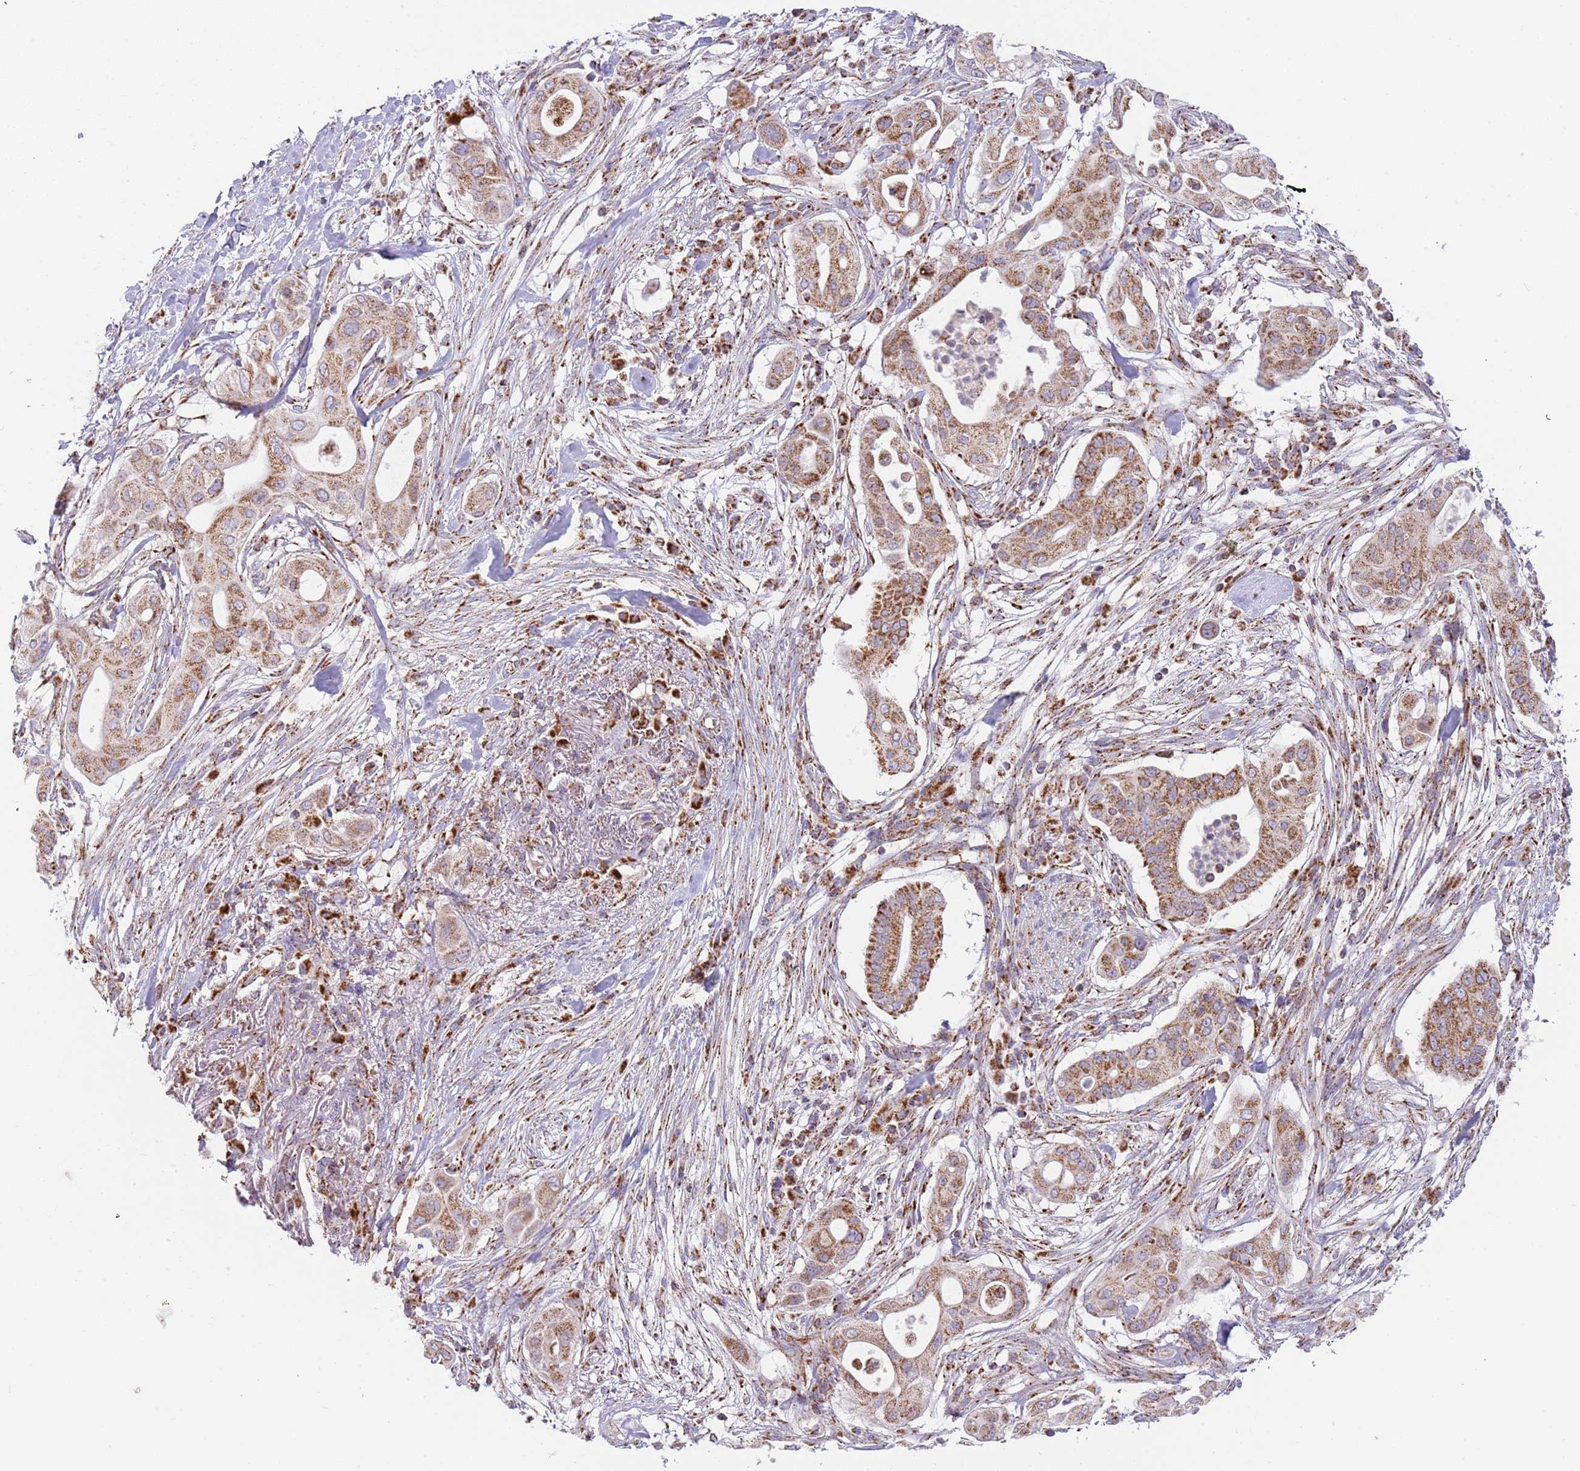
{"staining": {"intensity": "moderate", "quantity": ">75%", "location": "cytoplasmic/membranous"}, "tissue": "pancreatic cancer", "cell_type": "Tumor cells", "image_type": "cancer", "snomed": [{"axis": "morphology", "description": "Adenocarcinoma, NOS"}, {"axis": "topography", "description": "Pancreas"}], "caption": "Immunohistochemistry (IHC) micrograph of human pancreatic cancer stained for a protein (brown), which shows medium levels of moderate cytoplasmic/membranous positivity in approximately >75% of tumor cells.", "gene": "LHX6", "patient": {"sex": "male", "age": 68}}